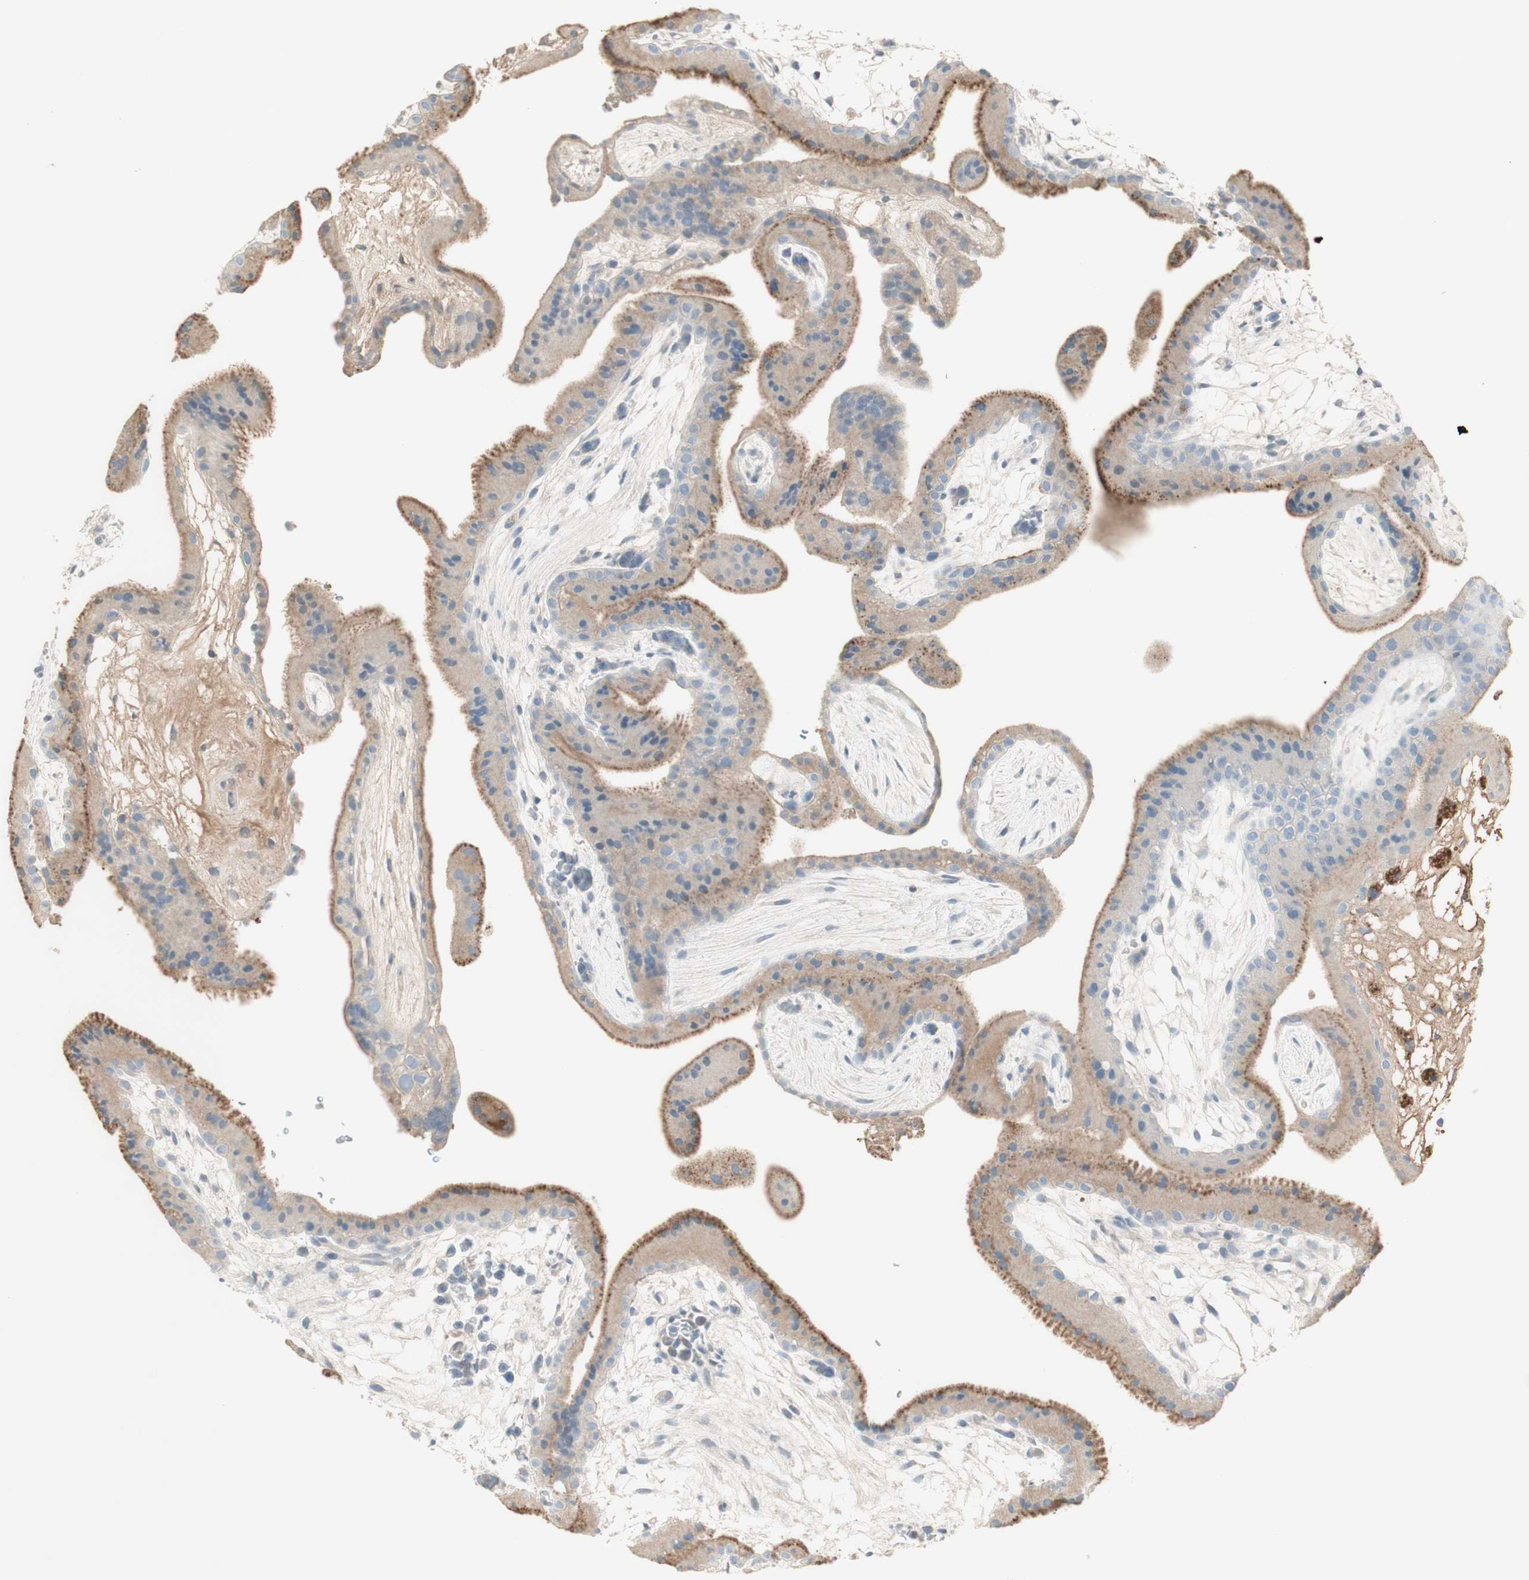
{"staining": {"intensity": "moderate", "quantity": "25%-75%", "location": "cytoplasmic/membranous"}, "tissue": "placenta", "cell_type": "Trophoblastic cells", "image_type": "normal", "snomed": [{"axis": "morphology", "description": "Normal tissue, NOS"}, {"axis": "topography", "description": "Placenta"}], "caption": "The micrograph shows staining of normal placenta, revealing moderate cytoplasmic/membranous protein positivity (brown color) within trophoblastic cells. The staining is performed using DAB brown chromogen to label protein expression. The nuclei are counter-stained blue using hematoxylin.", "gene": "IFNG", "patient": {"sex": "female", "age": 19}}